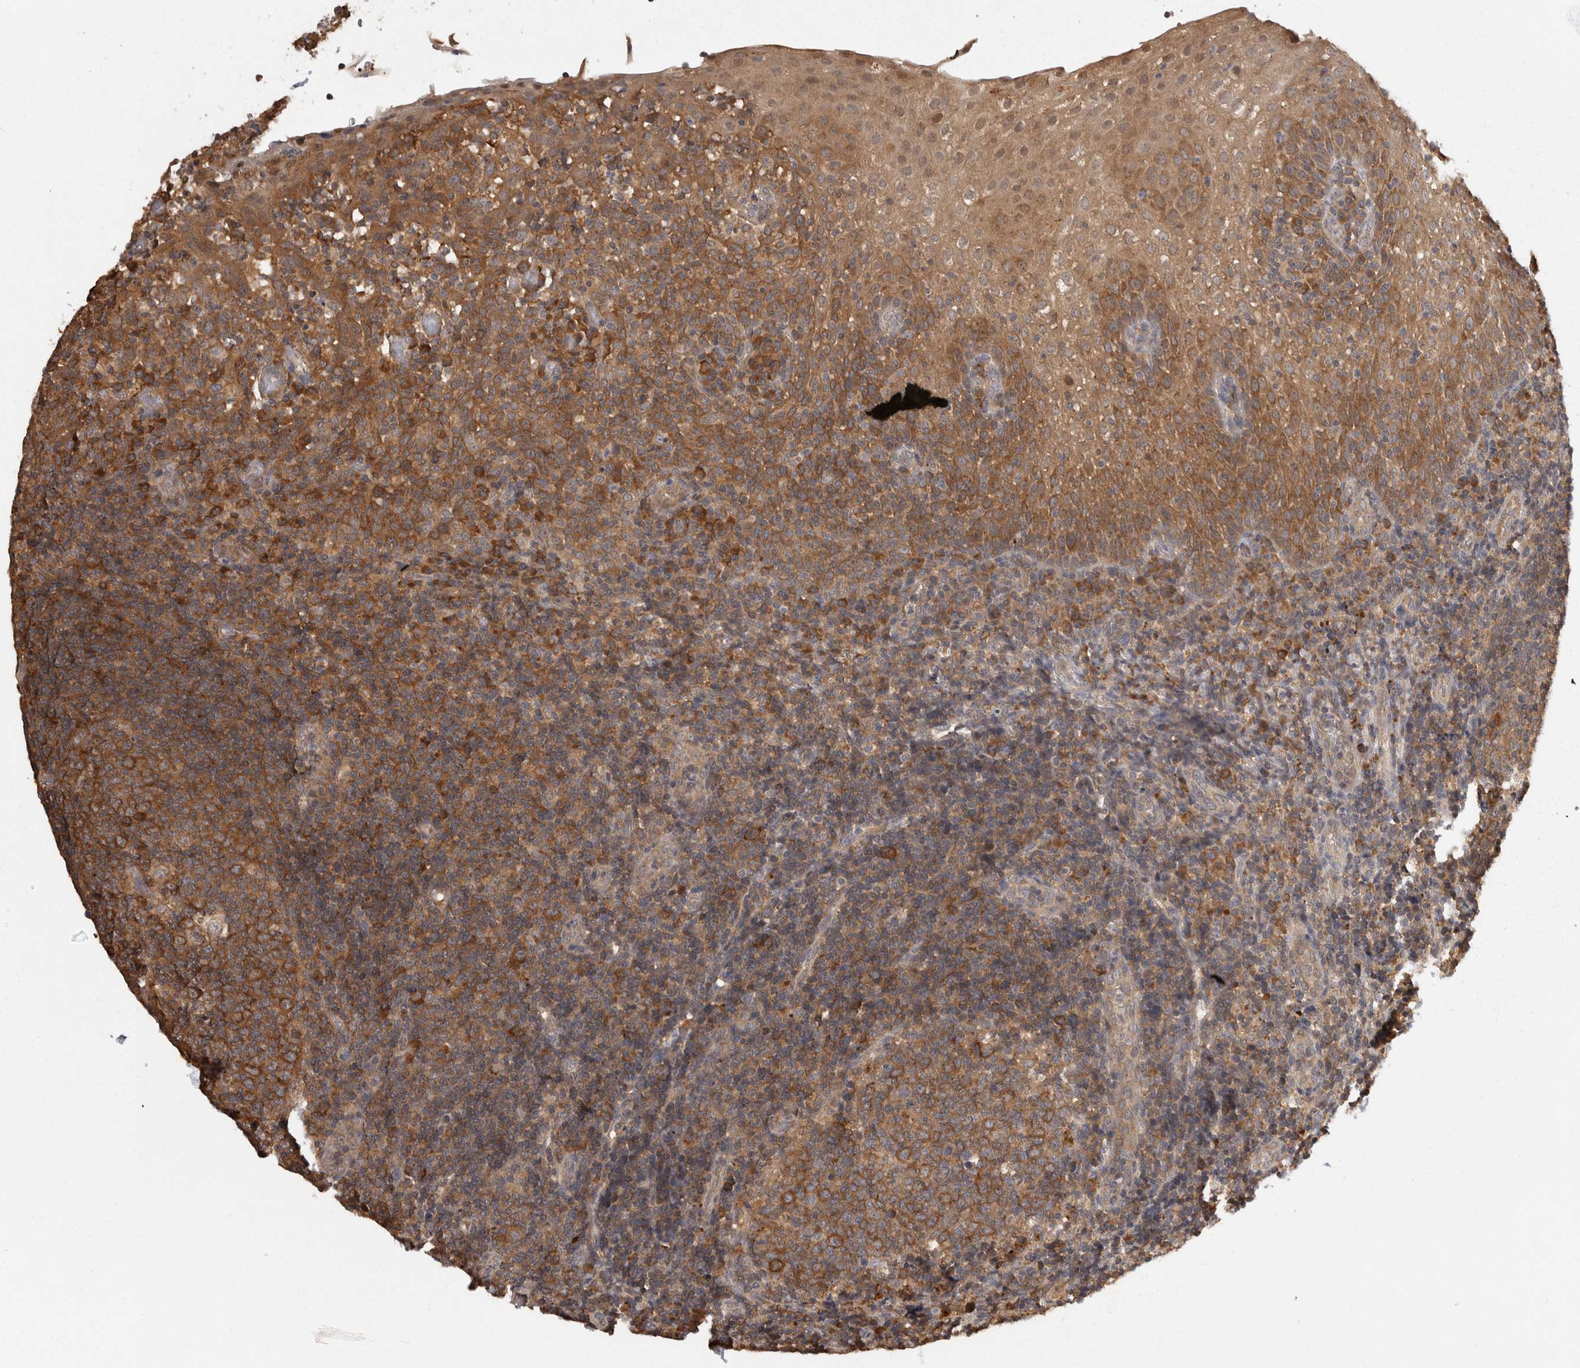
{"staining": {"intensity": "strong", "quantity": "<25%", "location": "cytoplasmic/membranous"}, "tissue": "tonsil", "cell_type": "Germinal center cells", "image_type": "normal", "snomed": [{"axis": "morphology", "description": "Normal tissue, NOS"}, {"axis": "topography", "description": "Tonsil"}], "caption": "Immunohistochemistry (IHC) staining of benign tonsil, which demonstrates medium levels of strong cytoplasmic/membranous staining in about <25% of germinal center cells indicating strong cytoplasmic/membranous protein positivity. The staining was performed using DAB (brown) for protein detection and nuclei were counterstained in hematoxylin (blue).", "gene": "ACAT2", "patient": {"sex": "female", "age": 19}}